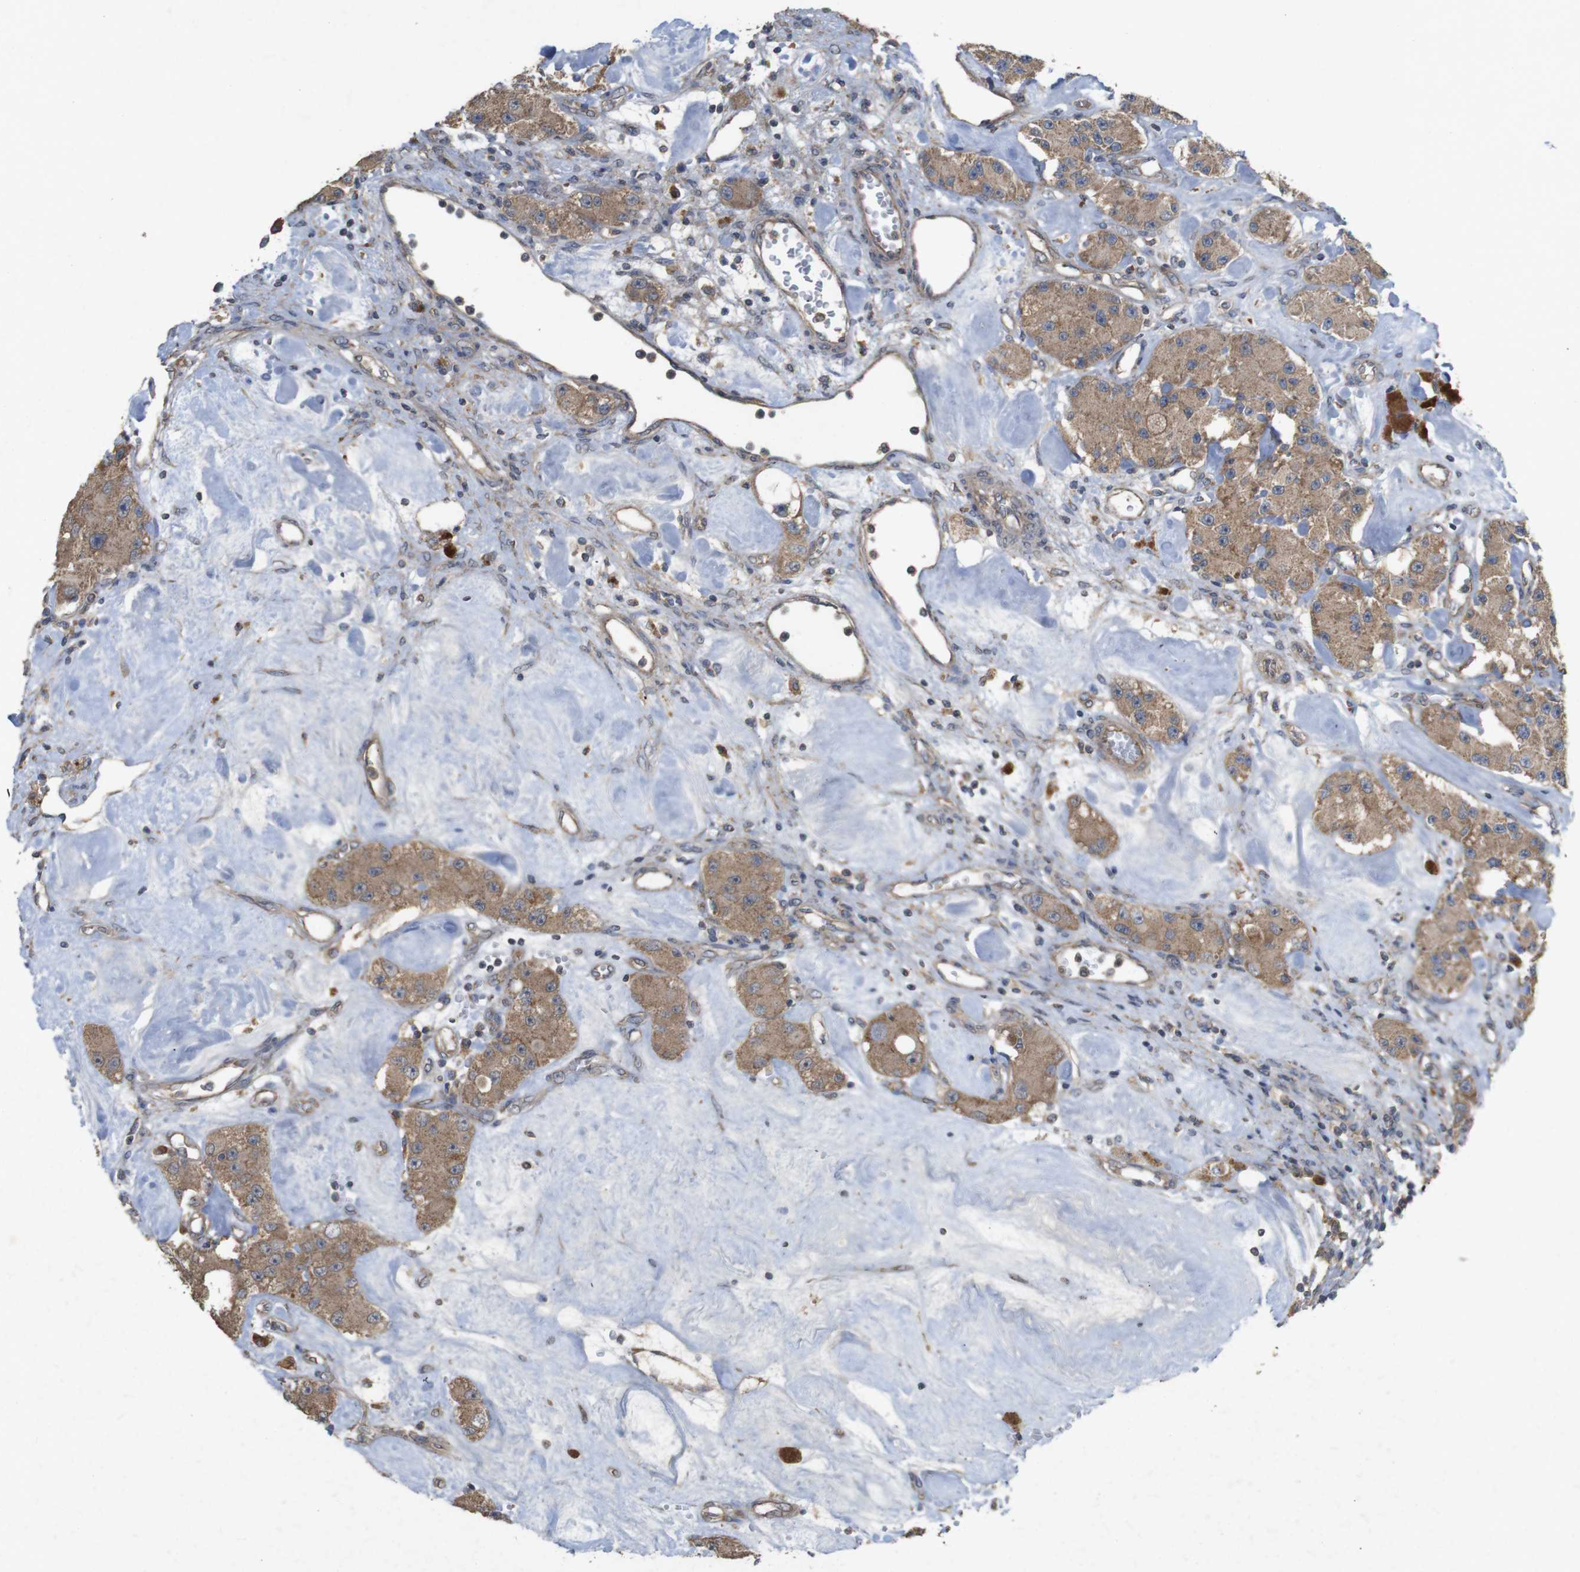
{"staining": {"intensity": "moderate", "quantity": ">75%", "location": "cytoplasmic/membranous"}, "tissue": "carcinoid", "cell_type": "Tumor cells", "image_type": "cancer", "snomed": [{"axis": "morphology", "description": "Carcinoid, malignant, NOS"}, {"axis": "topography", "description": "Pancreas"}], "caption": "Brown immunohistochemical staining in carcinoid exhibits moderate cytoplasmic/membranous expression in about >75% of tumor cells.", "gene": "KCNS3", "patient": {"sex": "male", "age": 41}}